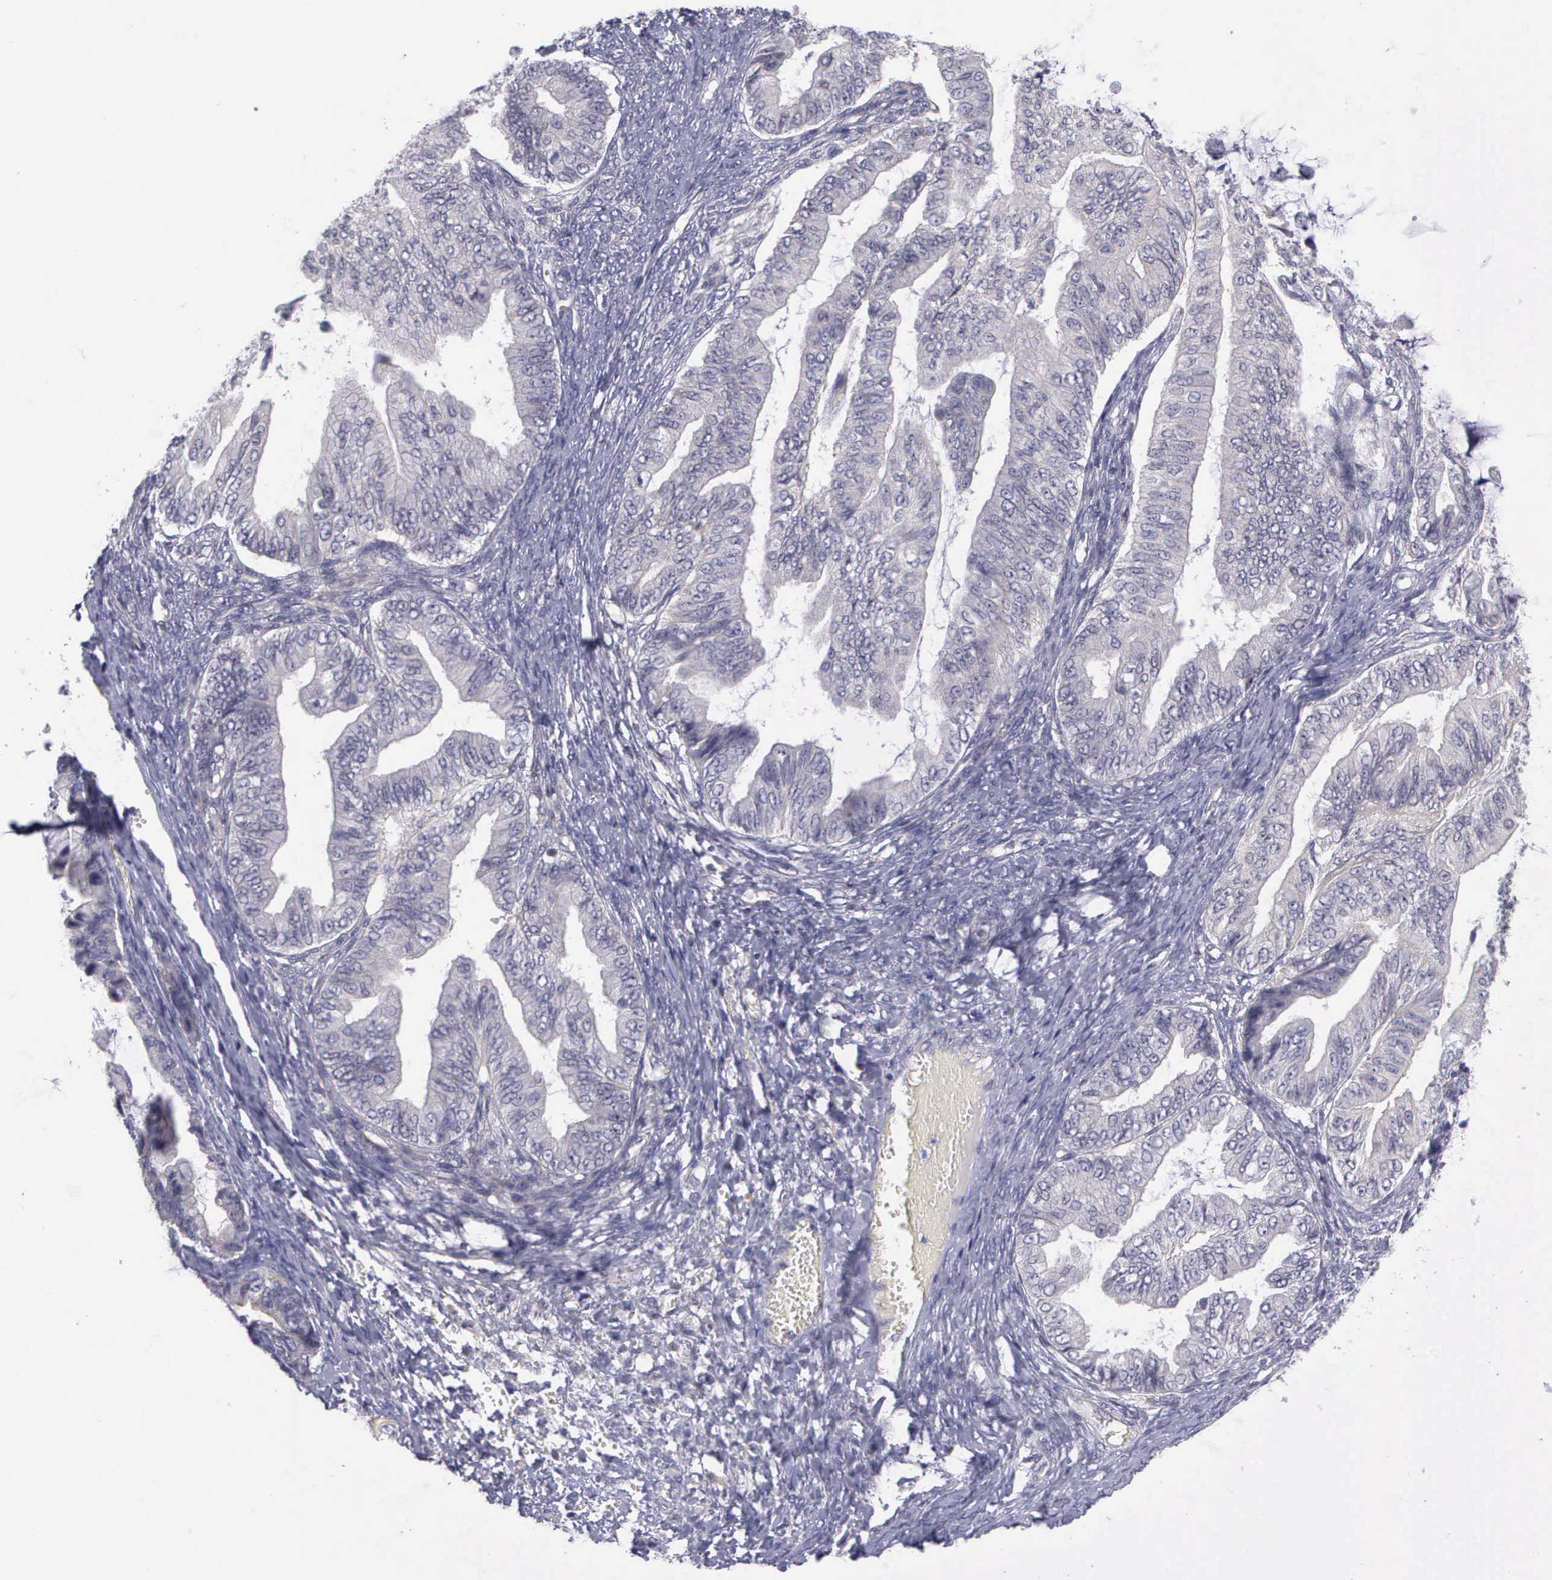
{"staining": {"intensity": "negative", "quantity": "none", "location": "none"}, "tissue": "ovarian cancer", "cell_type": "Tumor cells", "image_type": "cancer", "snomed": [{"axis": "morphology", "description": "Cystadenocarcinoma, mucinous, NOS"}, {"axis": "topography", "description": "Ovary"}], "caption": "High magnification brightfield microscopy of ovarian cancer stained with DAB (brown) and counterstained with hematoxylin (blue): tumor cells show no significant expression.", "gene": "MICAL3", "patient": {"sex": "female", "age": 36}}